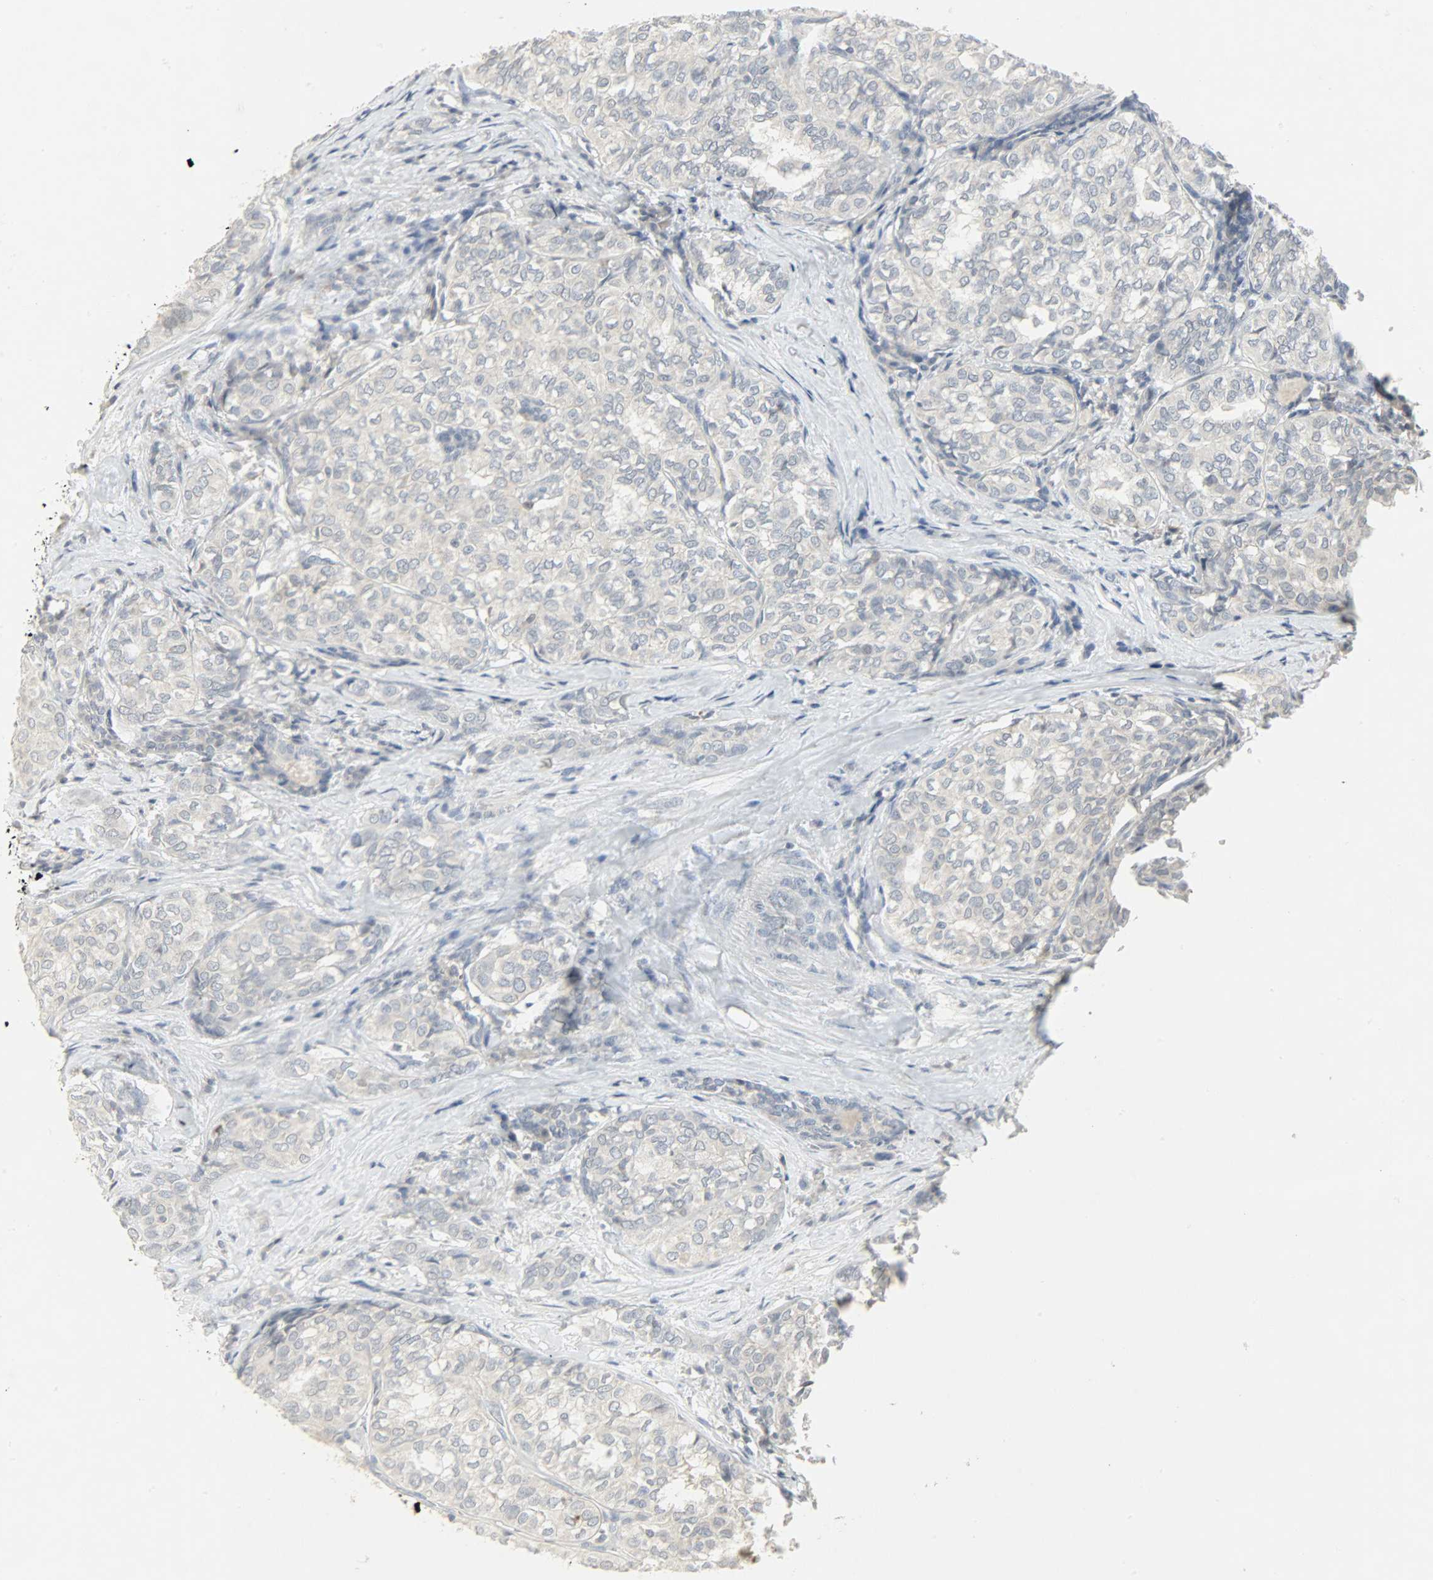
{"staining": {"intensity": "negative", "quantity": "none", "location": "none"}, "tissue": "thyroid cancer", "cell_type": "Tumor cells", "image_type": "cancer", "snomed": [{"axis": "morphology", "description": "Papillary adenocarcinoma, NOS"}, {"axis": "topography", "description": "Thyroid gland"}], "caption": "Tumor cells show no significant protein positivity in thyroid cancer (papillary adenocarcinoma). (DAB immunohistochemistry (IHC), high magnification).", "gene": "CAMK4", "patient": {"sex": "female", "age": 30}}